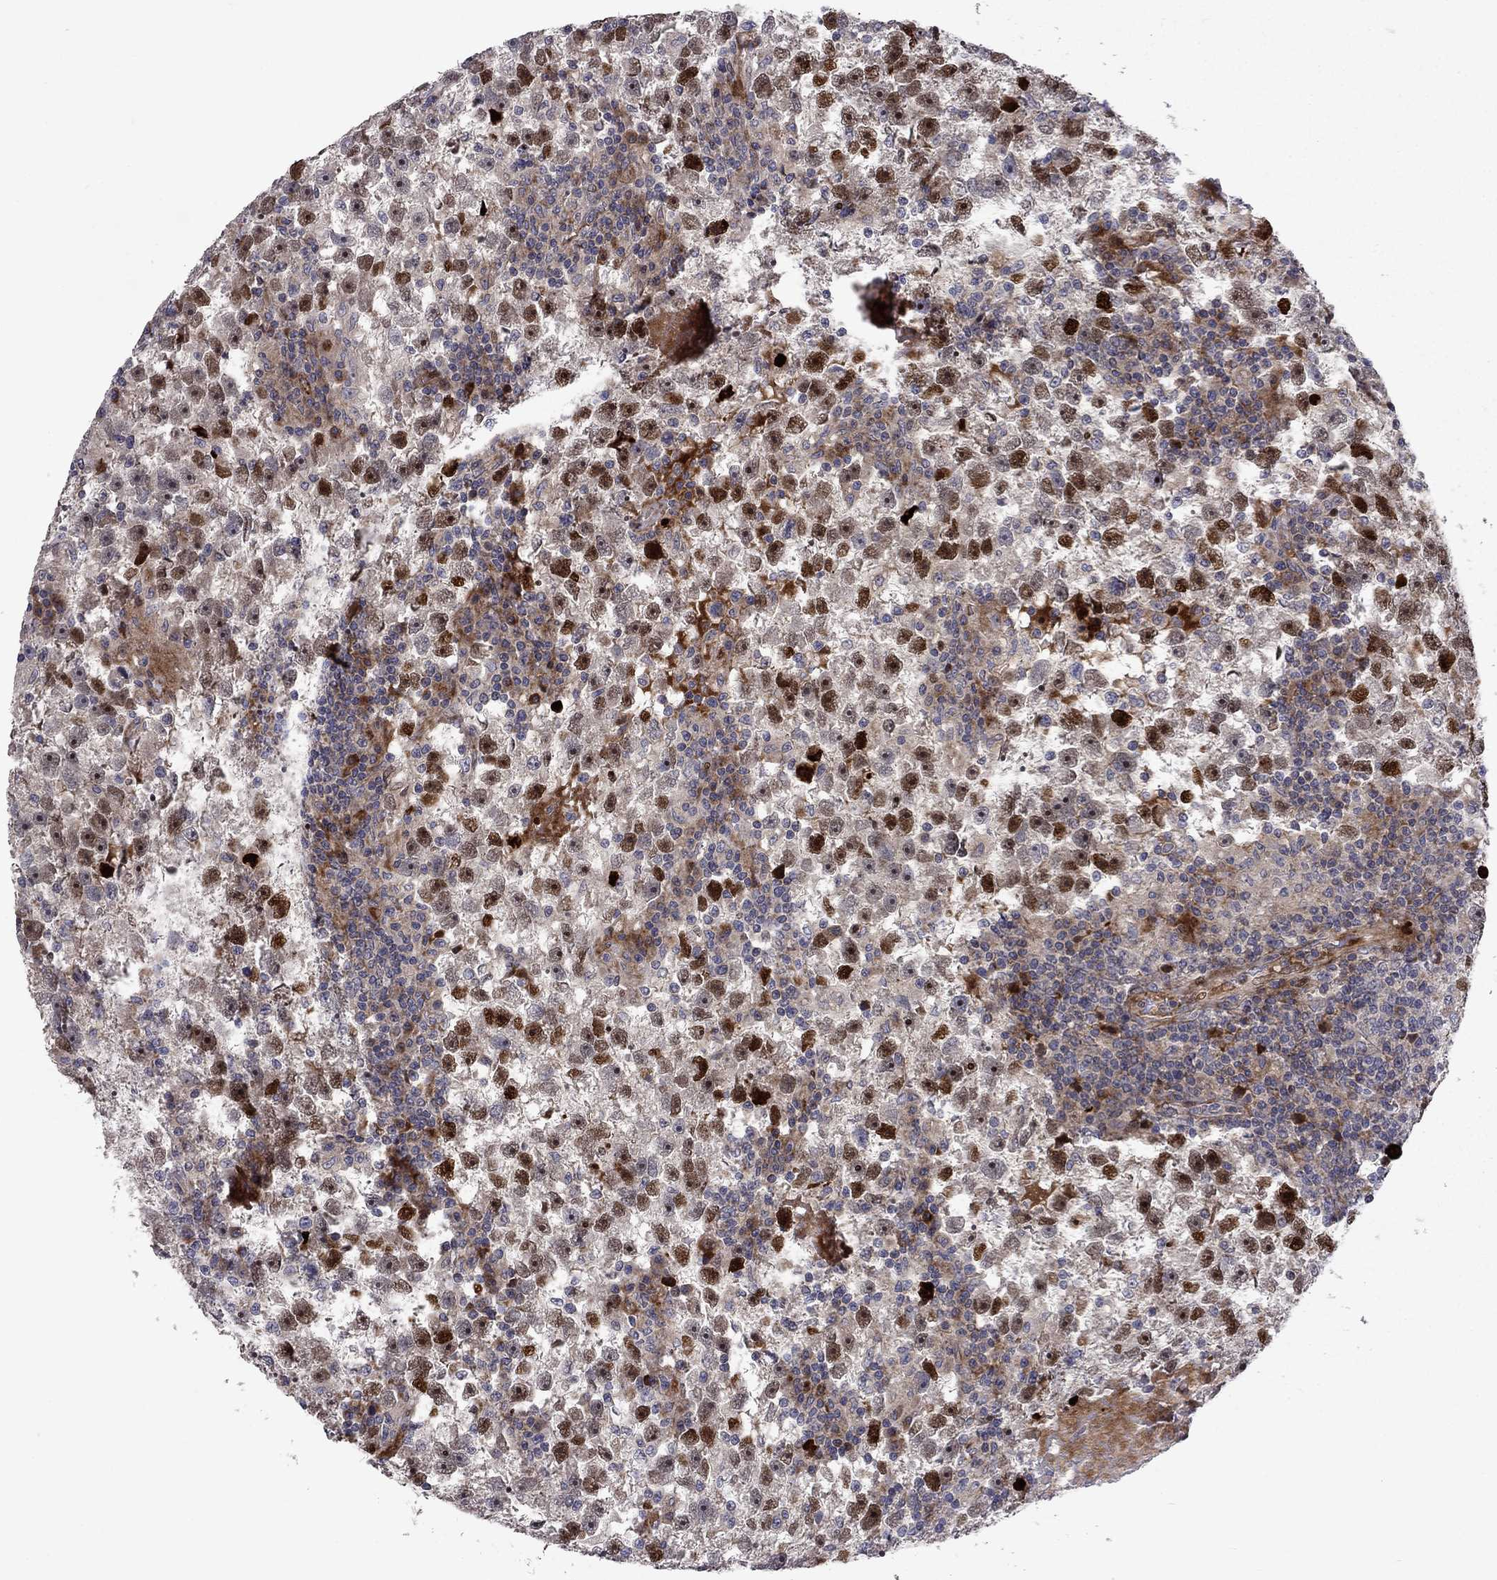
{"staining": {"intensity": "strong", "quantity": "25%-75%", "location": "nuclear"}, "tissue": "testis cancer", "cell_type": "Tumor cells", "image_type": "cancer", "snomed": [{"axis": "morphology", "description": "Seminoma, NOS"}, {"axis": "topography", "description": "Testis"}], "caption": "There is high levels of strong nuclear expression in tumor cells of seminoma (testis), as demonstrated by immunohistochemical staining (brown color).", "gene": "MIOS", "patient": {"sex": "male", "age": 47}}